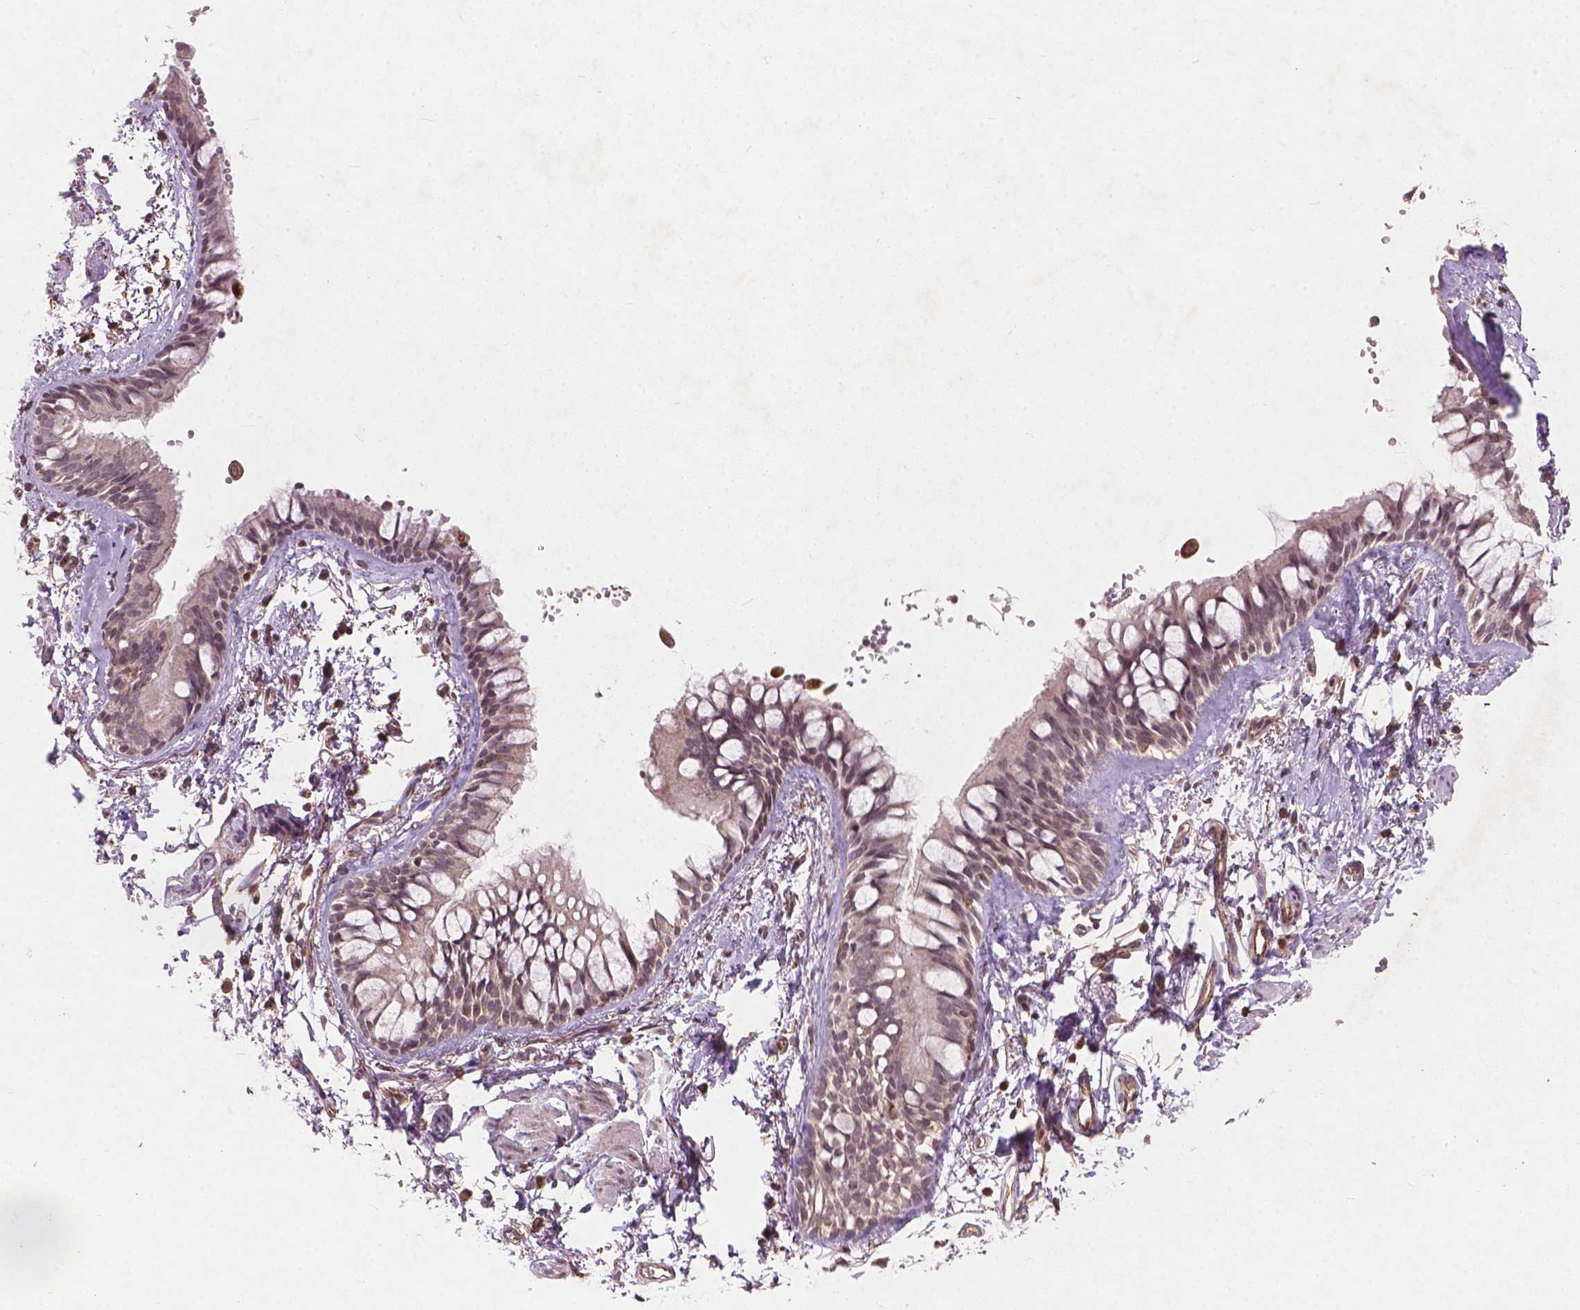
{"staining": {"intensity": "negative", "quantity": "none", "location": "none"}, "tissue": "bronchus", "cell_type": "Respiratory epithelial cells", "image_type": "normal", "snomed": [{"axis": "morphology", "description": "Normal tissue, NOS"}, {"axis": "topography", "description": "Bronchus"}], "caption": "DAB (3,3'-diaminobenzidine) immunohistochemical staining of unremarkable human bronchus displays no significant positivity in respiratory epithelial cells.", "gene": "SMAD2", "patient": {"sex": "female", "age": 59}}